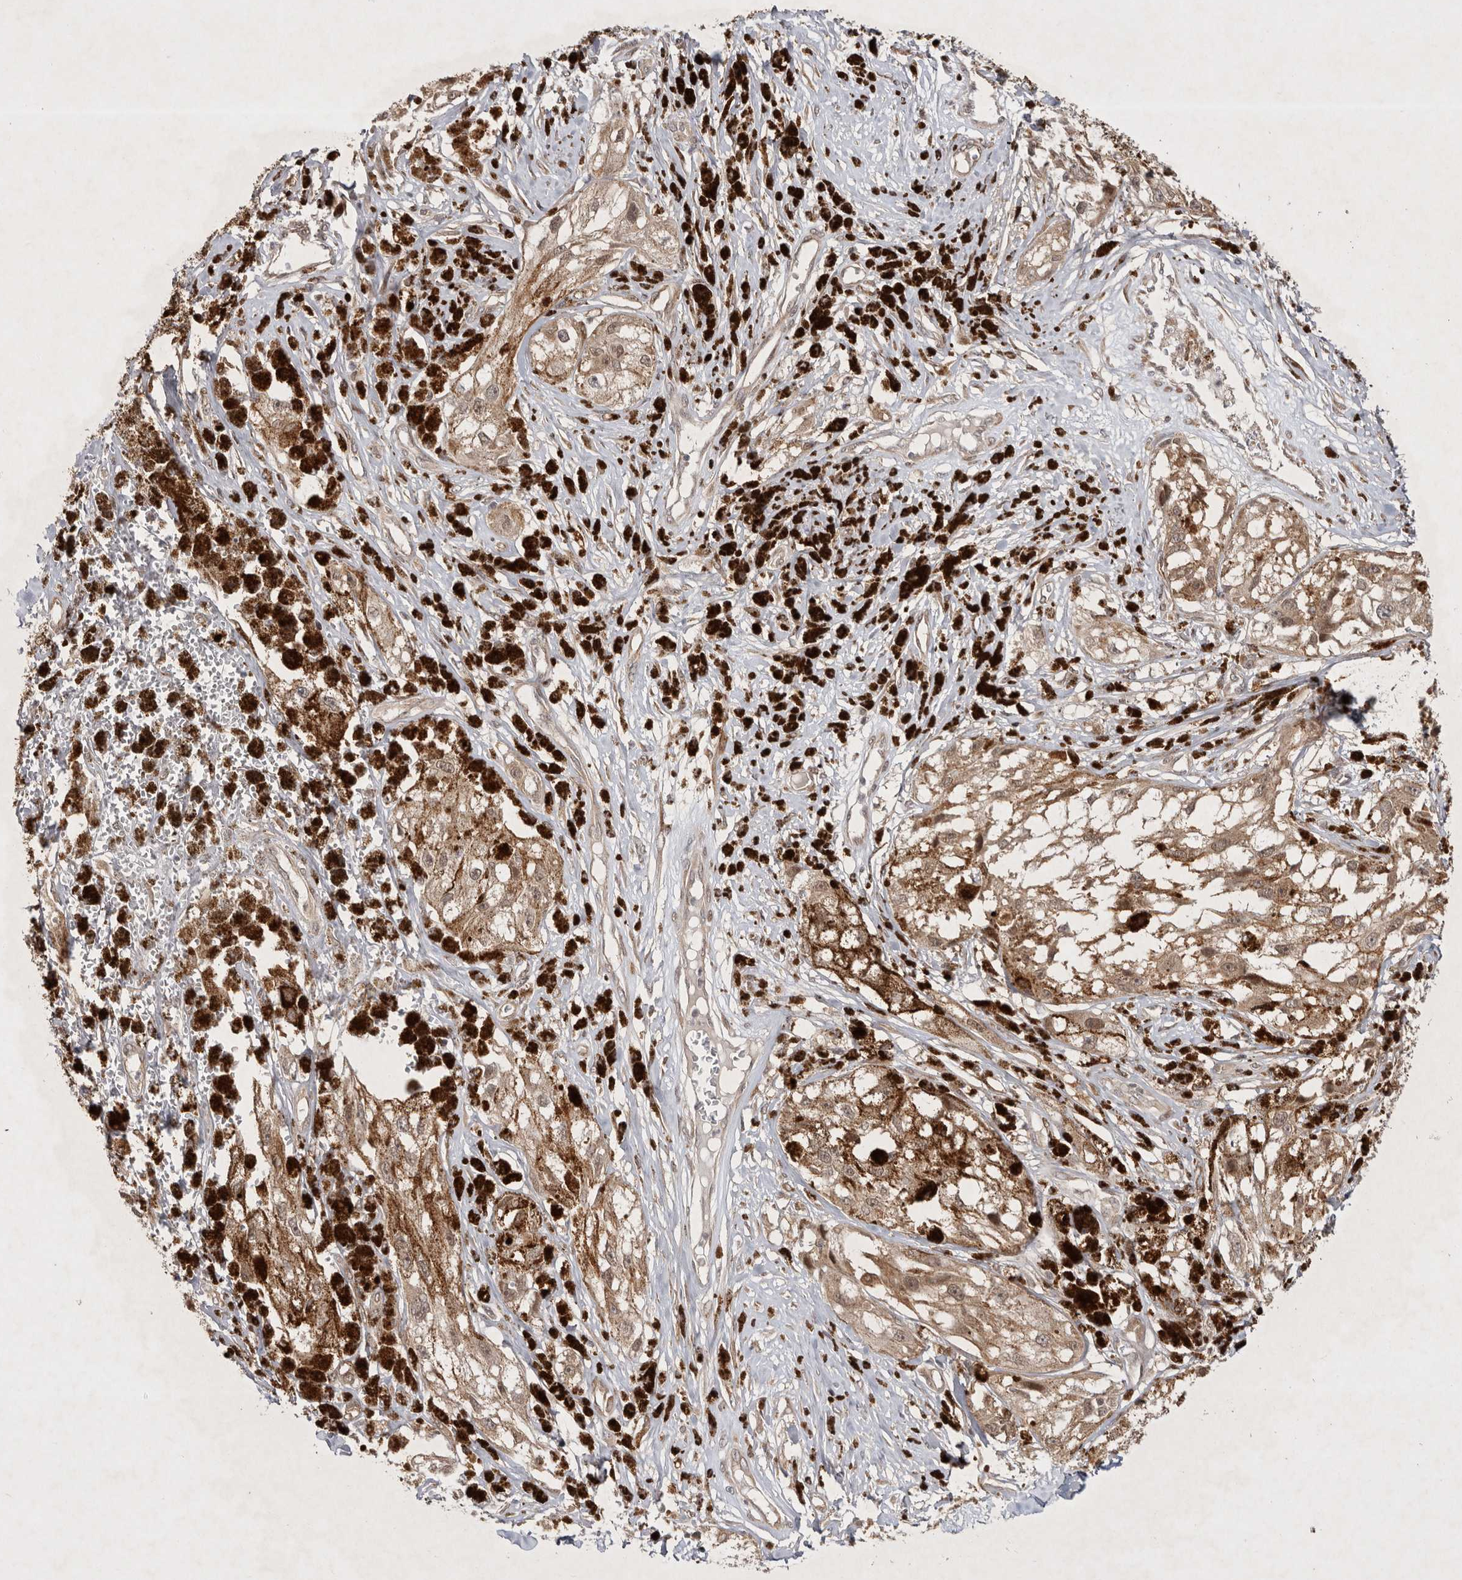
{"staining": {"intensity": "weak", "quantity": ">75%", "location": "cytoplasmic/membranous,nuclear"}, "tissue": "melanoma", "cell_type": "Tumor cells", "image_type": "cancer", "snomed": [{"axis": "morphology", "description": "Malignant melanoma, NOS"}, {"axis": "topography", "description": "Skin"}], "caption": "Immunohistochemistry (IHC) (DAB) staining of melanoma demonstrates weak cytoplasmic/membranous and nuclear protein positivity in about >75% of tumor cells.", "gene": "ZNF318", "patient": {"sex": "male", "age": 88}}